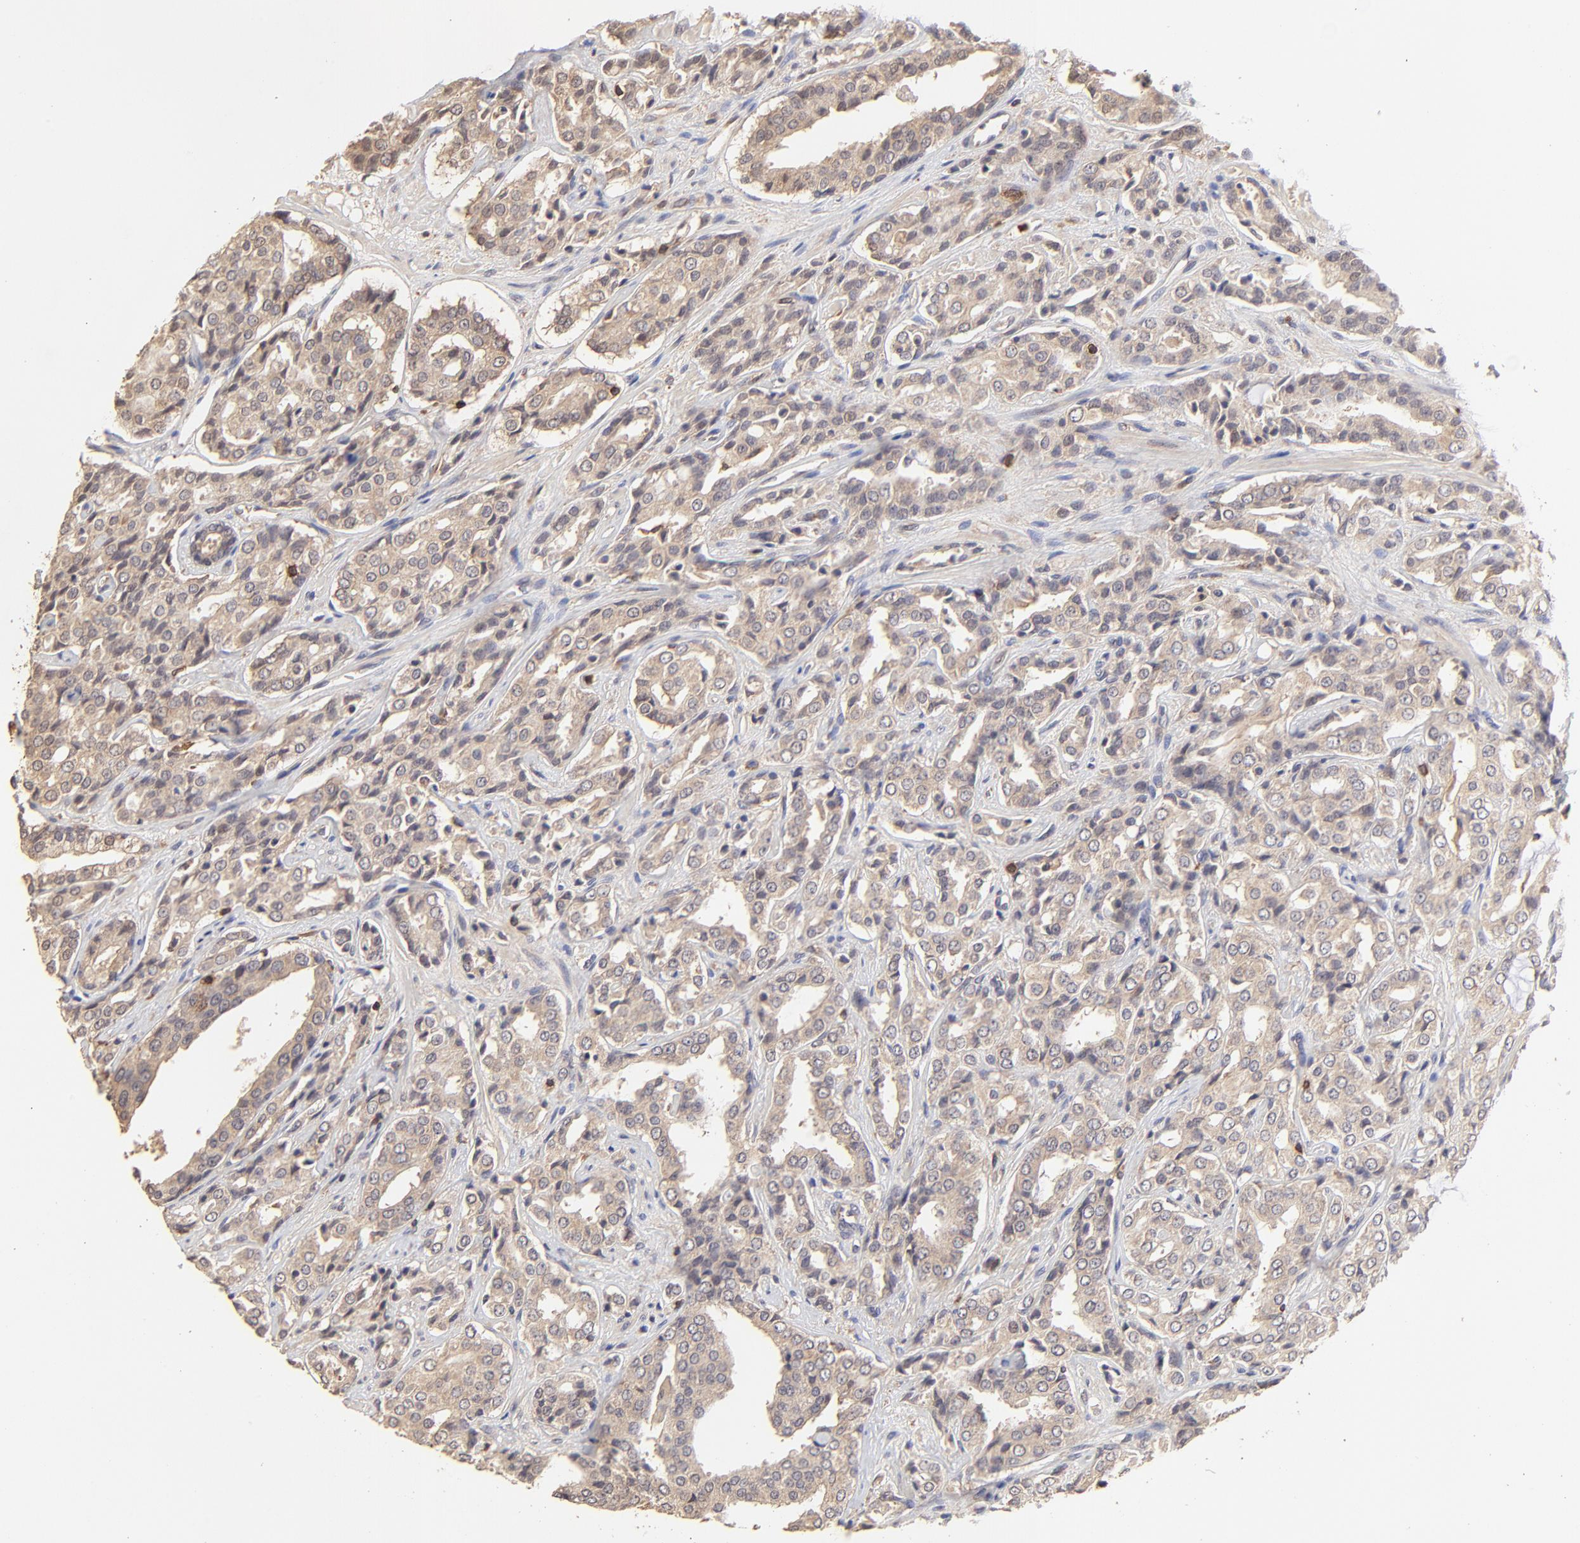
{"staining": {"intensity": "moderate", "quantity": ">75%", "location": "cytoplasmic/membranous"}, "tissue": "prostate cancer", "cell_type": "Tumor cells", "image_type": "cancer", "snomed": [{"axis": "morphology", "description": "Adenocarcinoma, Medium grade"}, {"axis": "topography", "description": "Prostate"}], "caption": "This micrograph demonstrates IHC staining of human medium-grade adenocarcinoma (prostate), with medium moderate cytoplasmic/membranous staining in about >75% of tumor cells.", "gene": "STON2", "patient": {"sex": "male", "age": 60}}